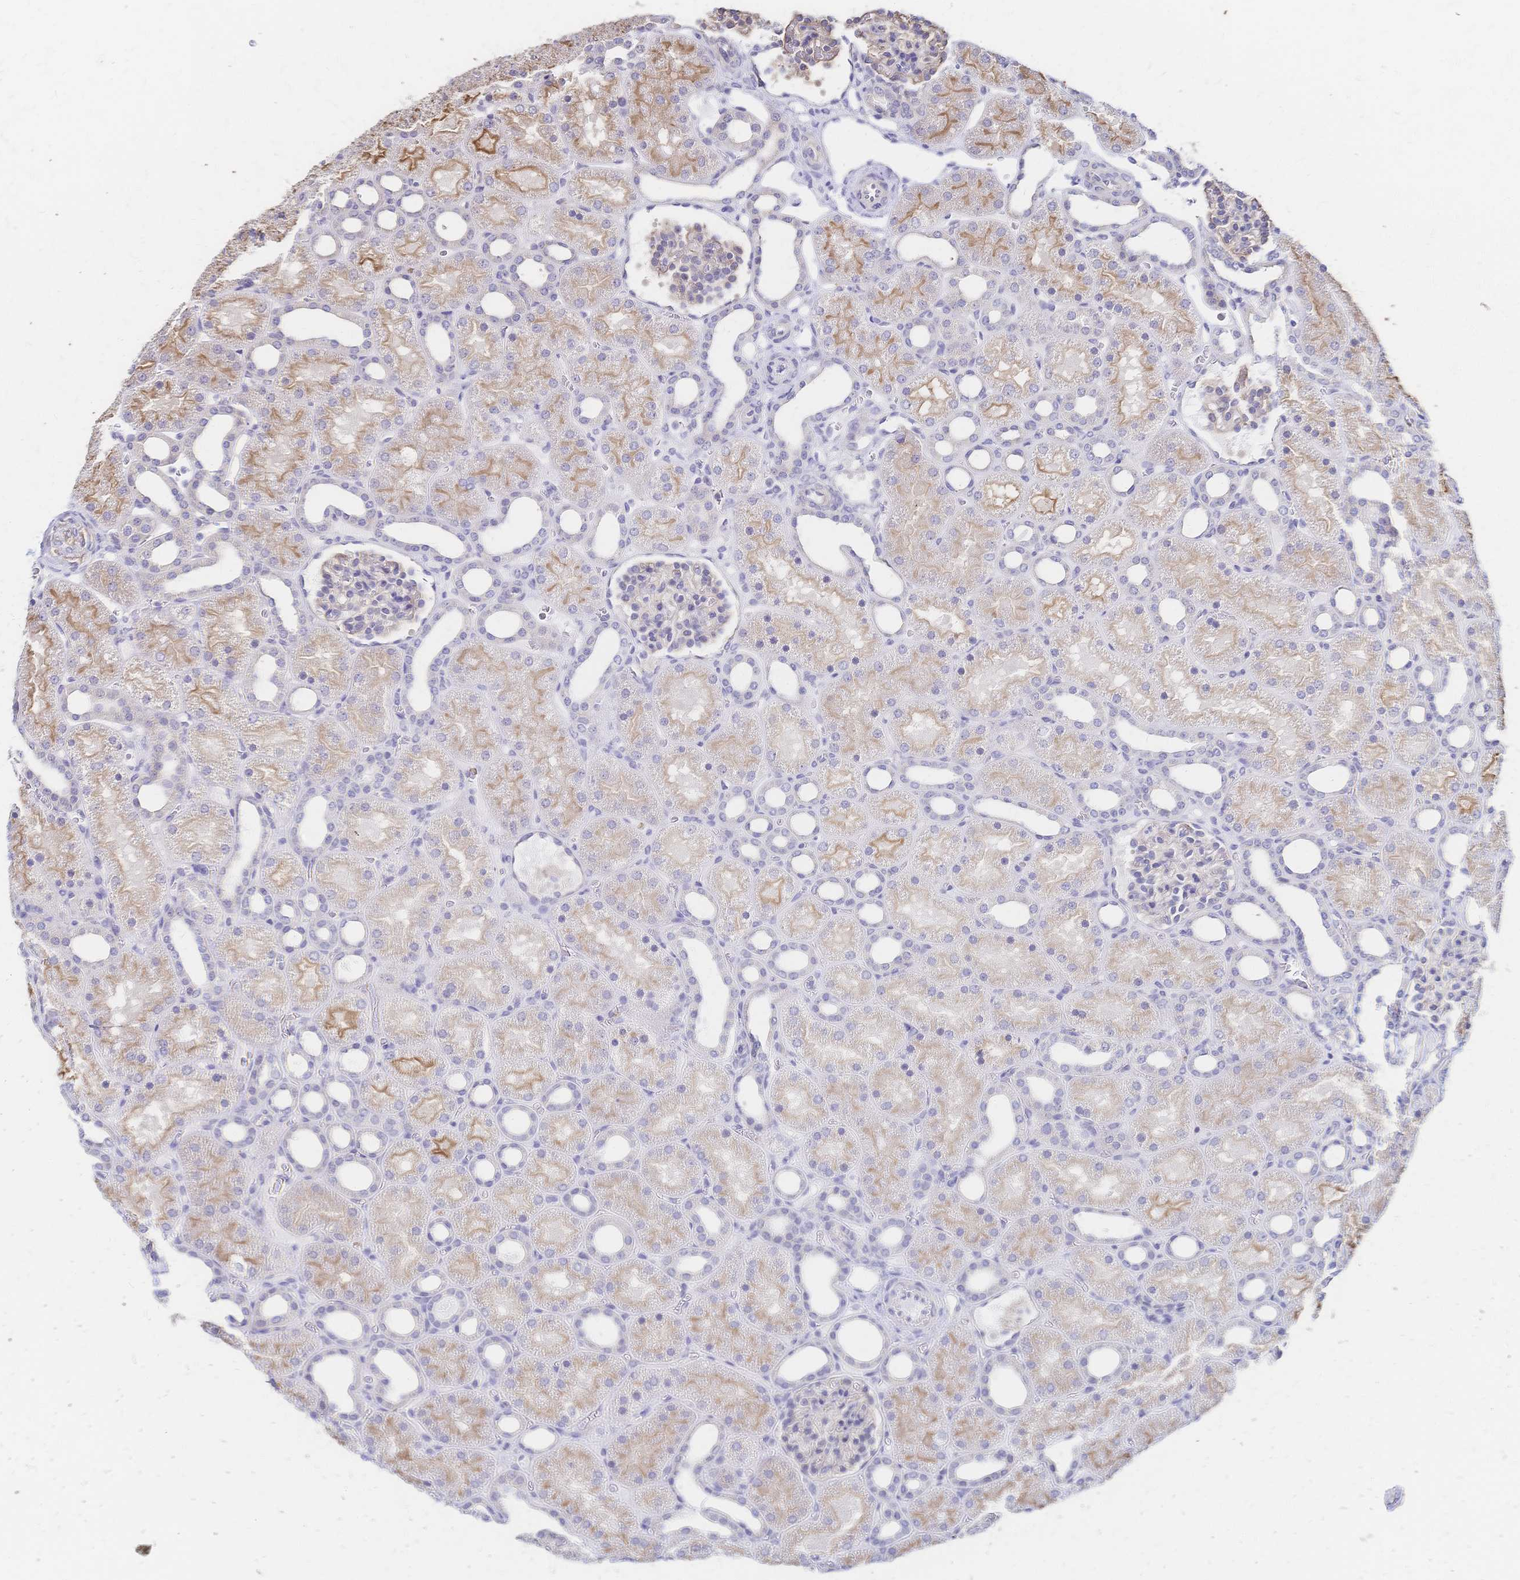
{"staining": {"intensity": "weak", "quantity": "<25%", "location": "cytoplasmic/membranous"}, "tissue": "kidney", "cell_type": "Cells in glomeruli", "image_type": "normal", "snomed": [{"axis": "morphology", "description": "Normal tissue, NOS"}, {"axis": "topography", "description": "Kidney"}], "caption": "IHC of normal human kidney shows no staining in cells in glomeruli. (DAB (3,3'-diaminobenzidine) immunohistochemistry, high magnification).", "gene": "SLC5A1", "patient": {"sex": "male", "age": 2}}